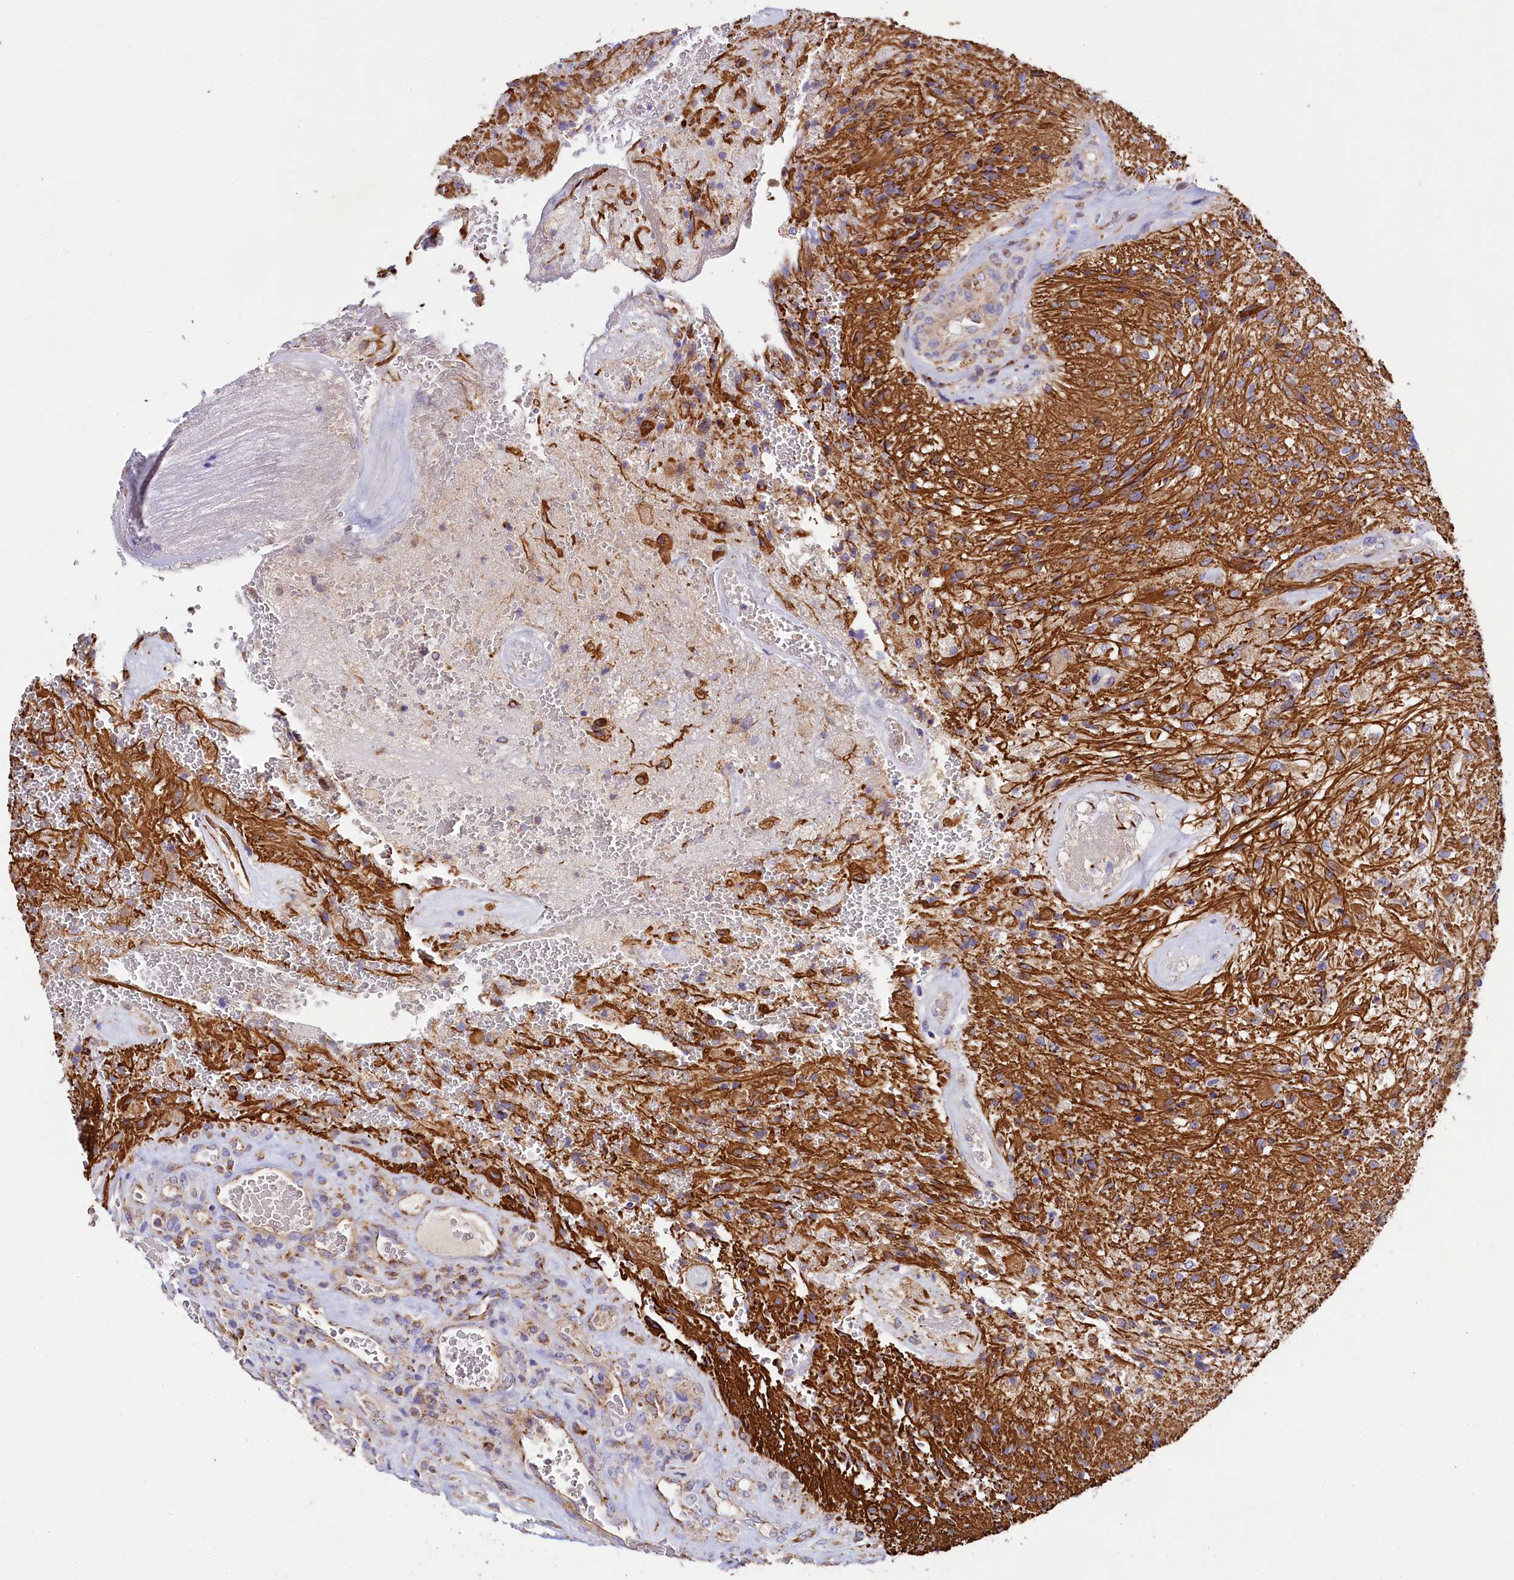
{"staining": {"intensity": "moderate", "quantity": "25%-75%", "location": "cytoplasmic/membranous"}, "tissue": "glioma", "cell_type": "Tumor cells", "image_type": "cancer", "snomed": [{"axis": "morphology", "description": "Glioma, malignant, High grade"}, {"axis": "topography", "description": "Brain"}], "caption": "Glioma stained for a protein (brown) reveals moderate cytoplasmic/membranous positive staining in approximately 25%-75% of tumor cells.", "gene": "CLYBL", "patient": {"sex": "male", "age": 56}}